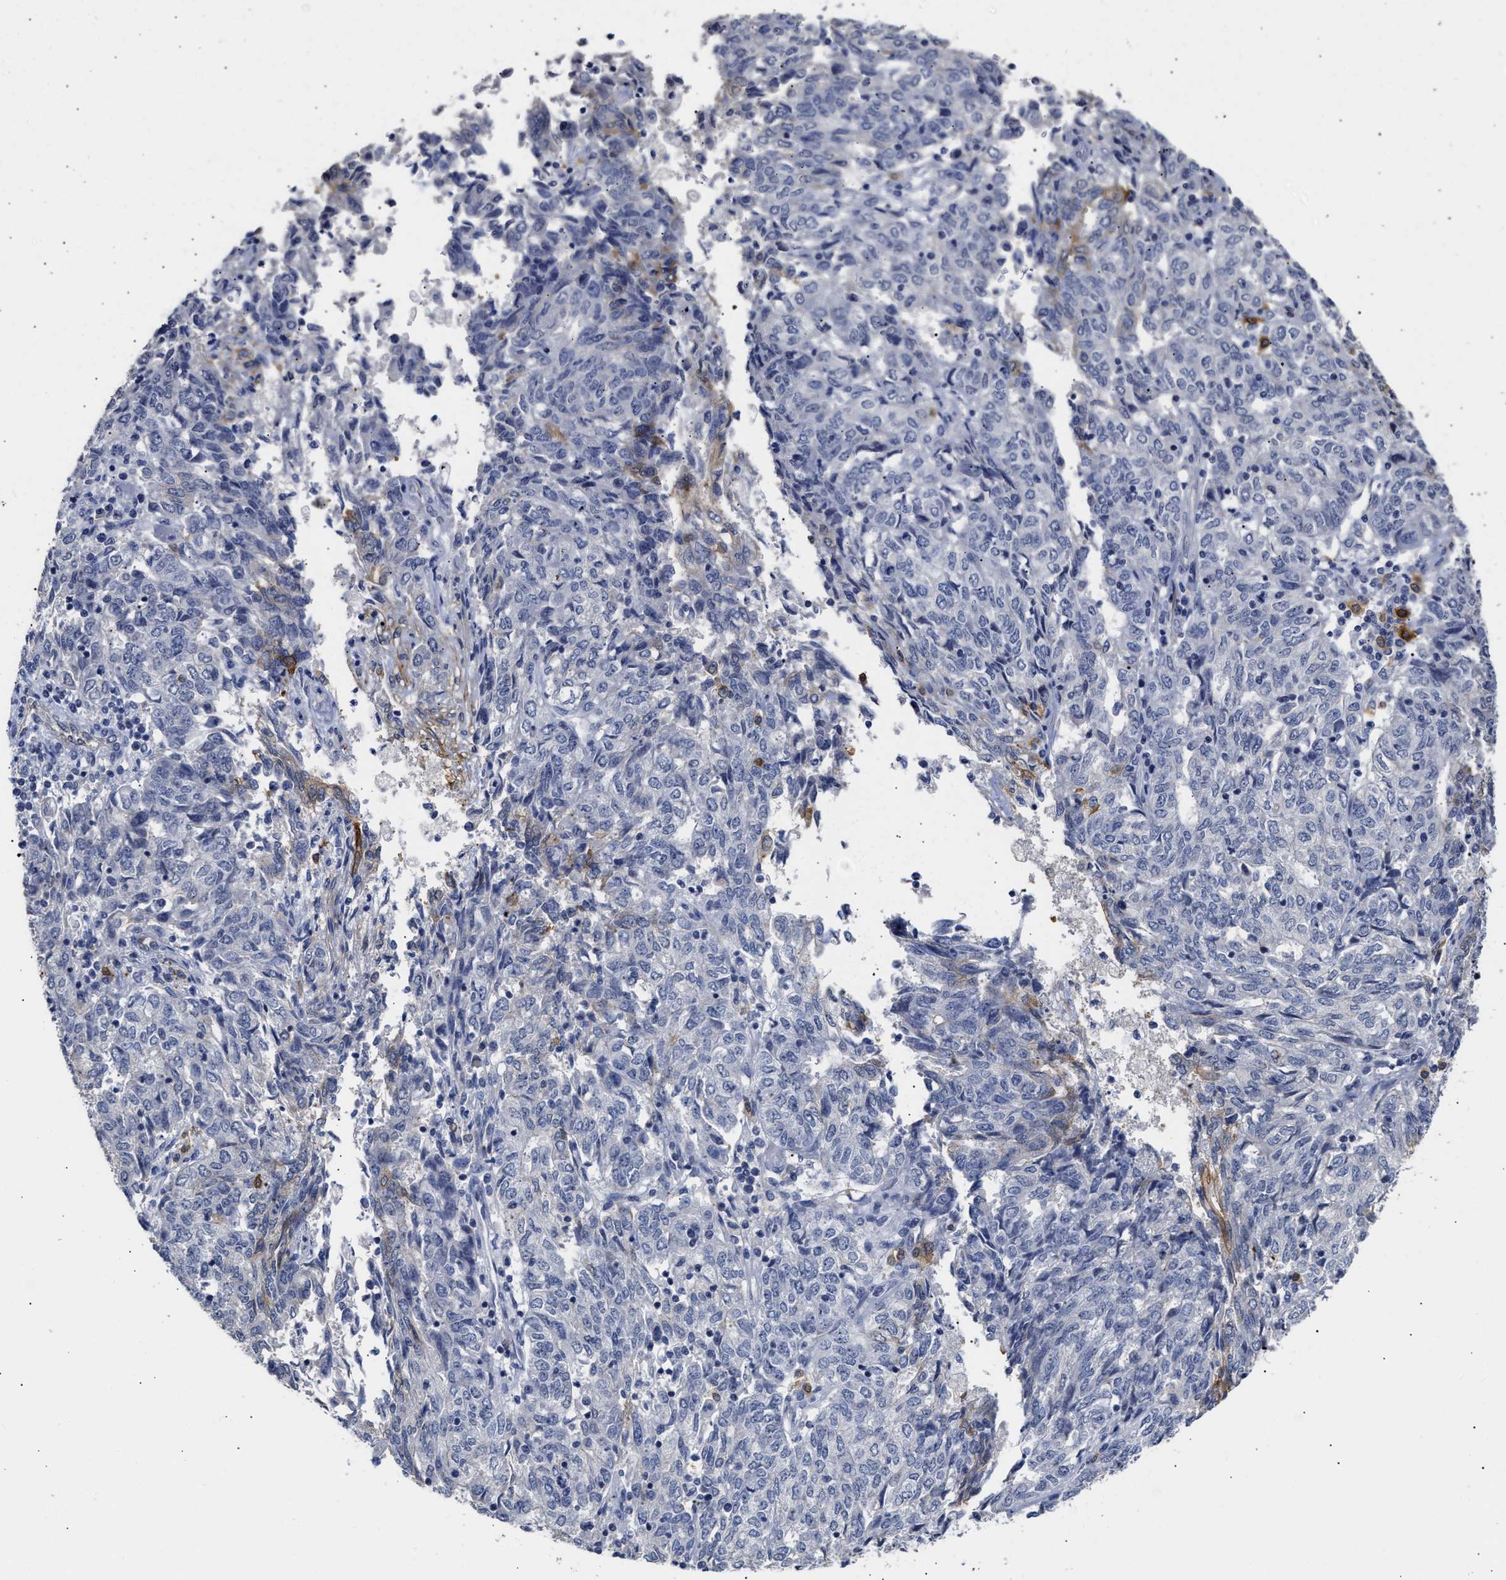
{"staining": {"intensity": "negative", "quantity": "none", "location": "none"}, "tissue": "endometrial cancer", "cell_type": "Tumor cells", "image_type": "cancer", "snomed": [{"axis": "morphology", "description": "Adenocarcinoma, NOS"}, {"axis": "topography", "description": "Endometrium"}], "caption": "Endometrial cancer was stained to show a protein in brown. There is no significant staining in tumor cells.", "gene": "AHNAK2", "patient": {"sex": "female", "age": 80}}